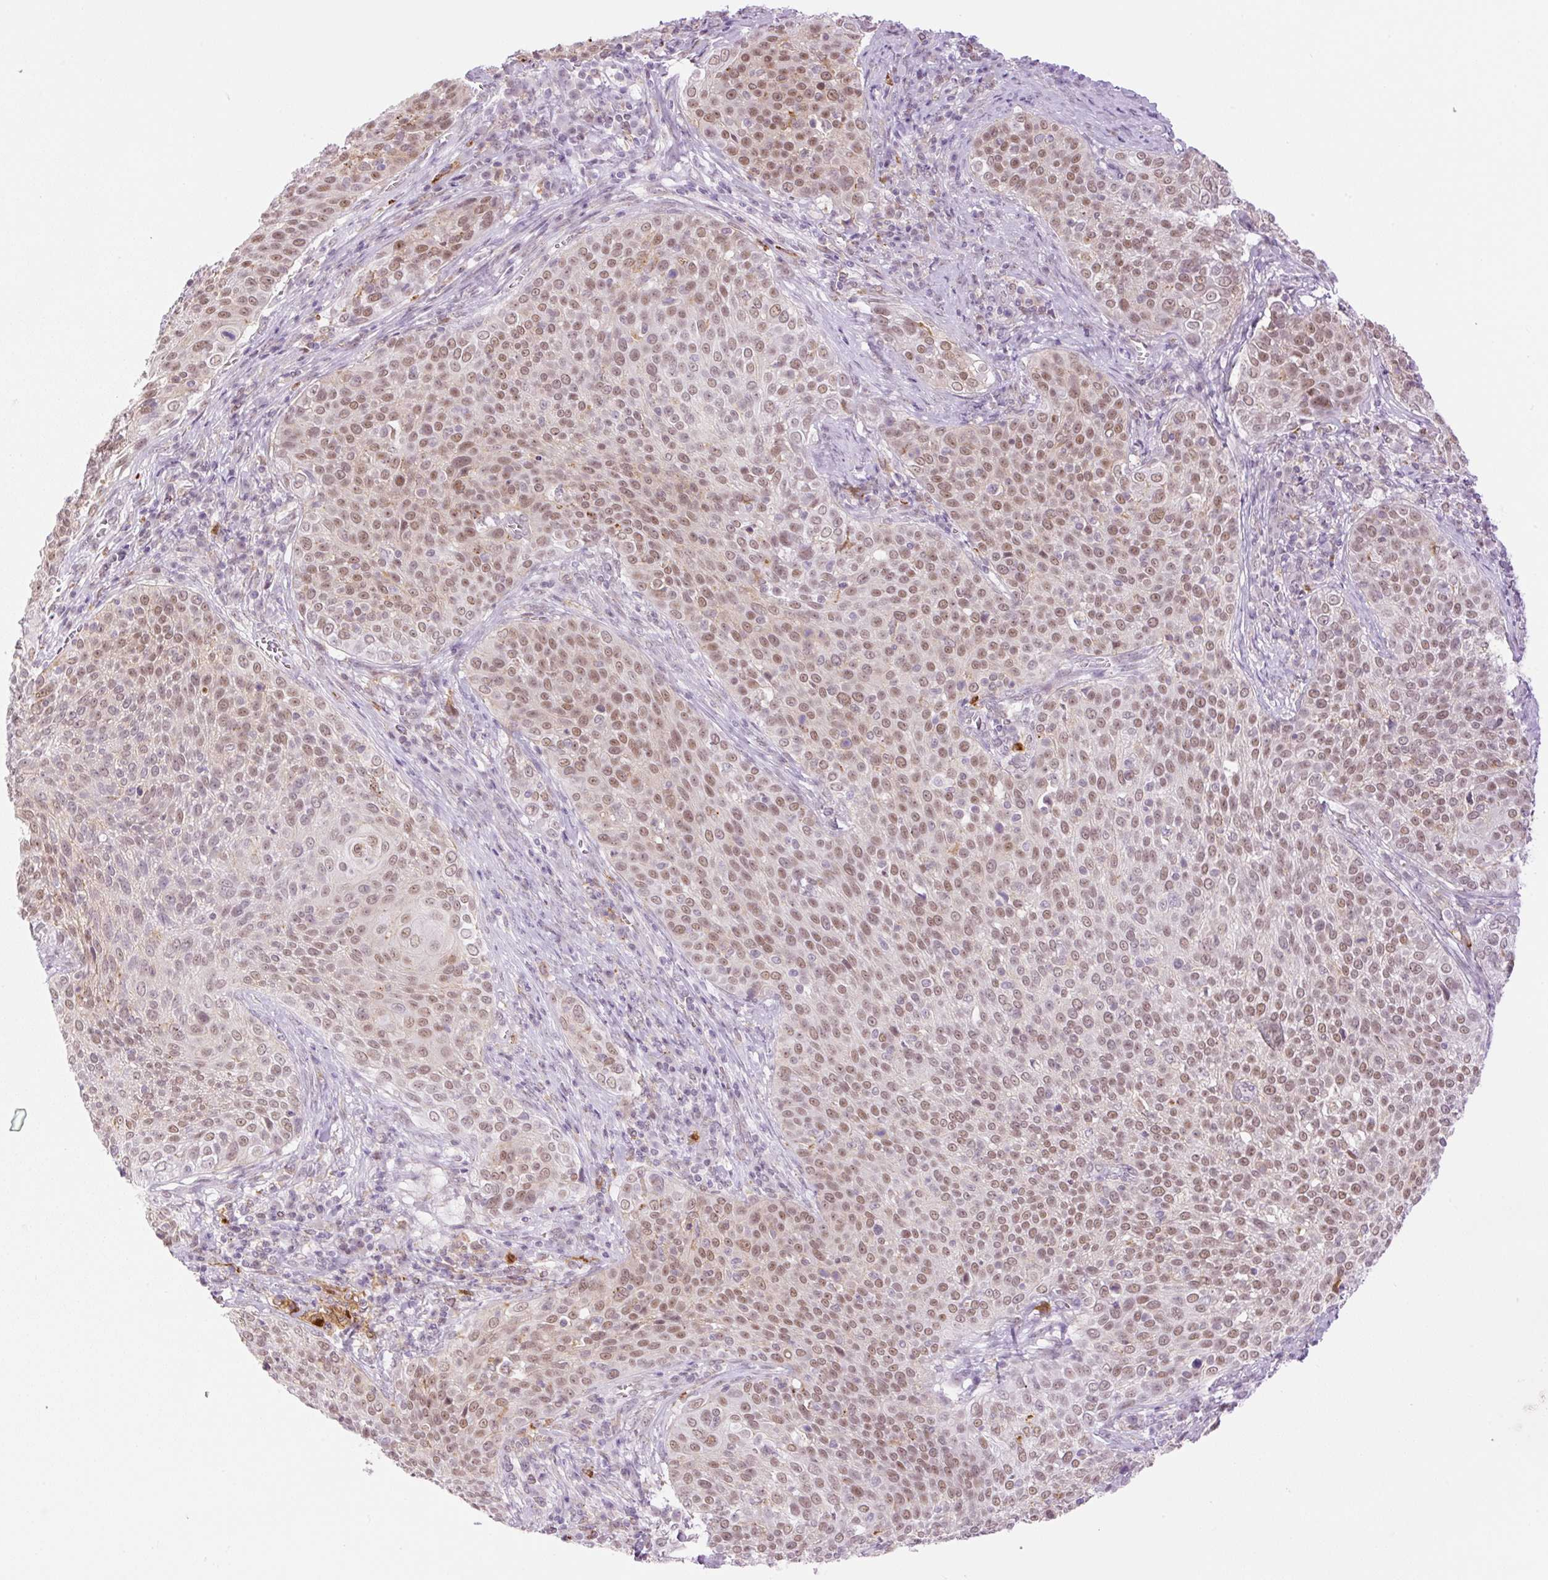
{"staining": {"intensity": "moderate", "quantity": ">75%", "location": "nuclear"}, "tissue": "cervical cancer", "cell_type": "Tumor cells", "image_type": "cancer", "snomed": [{"axis": "morphology", "description": "Squamous cell carcinoma, NOS"}, {"axis": "topography", "description": "Cervix"}], "caption": "Immunohistochemistry (DAB (3,3'-diaminobenzidine)) staining of cervical cancer exhibits moderate nuclear protein positivity in about >75% of tumor cells.", "gene": "PALM3", "patient": {"sex": "female", "age": 31}}